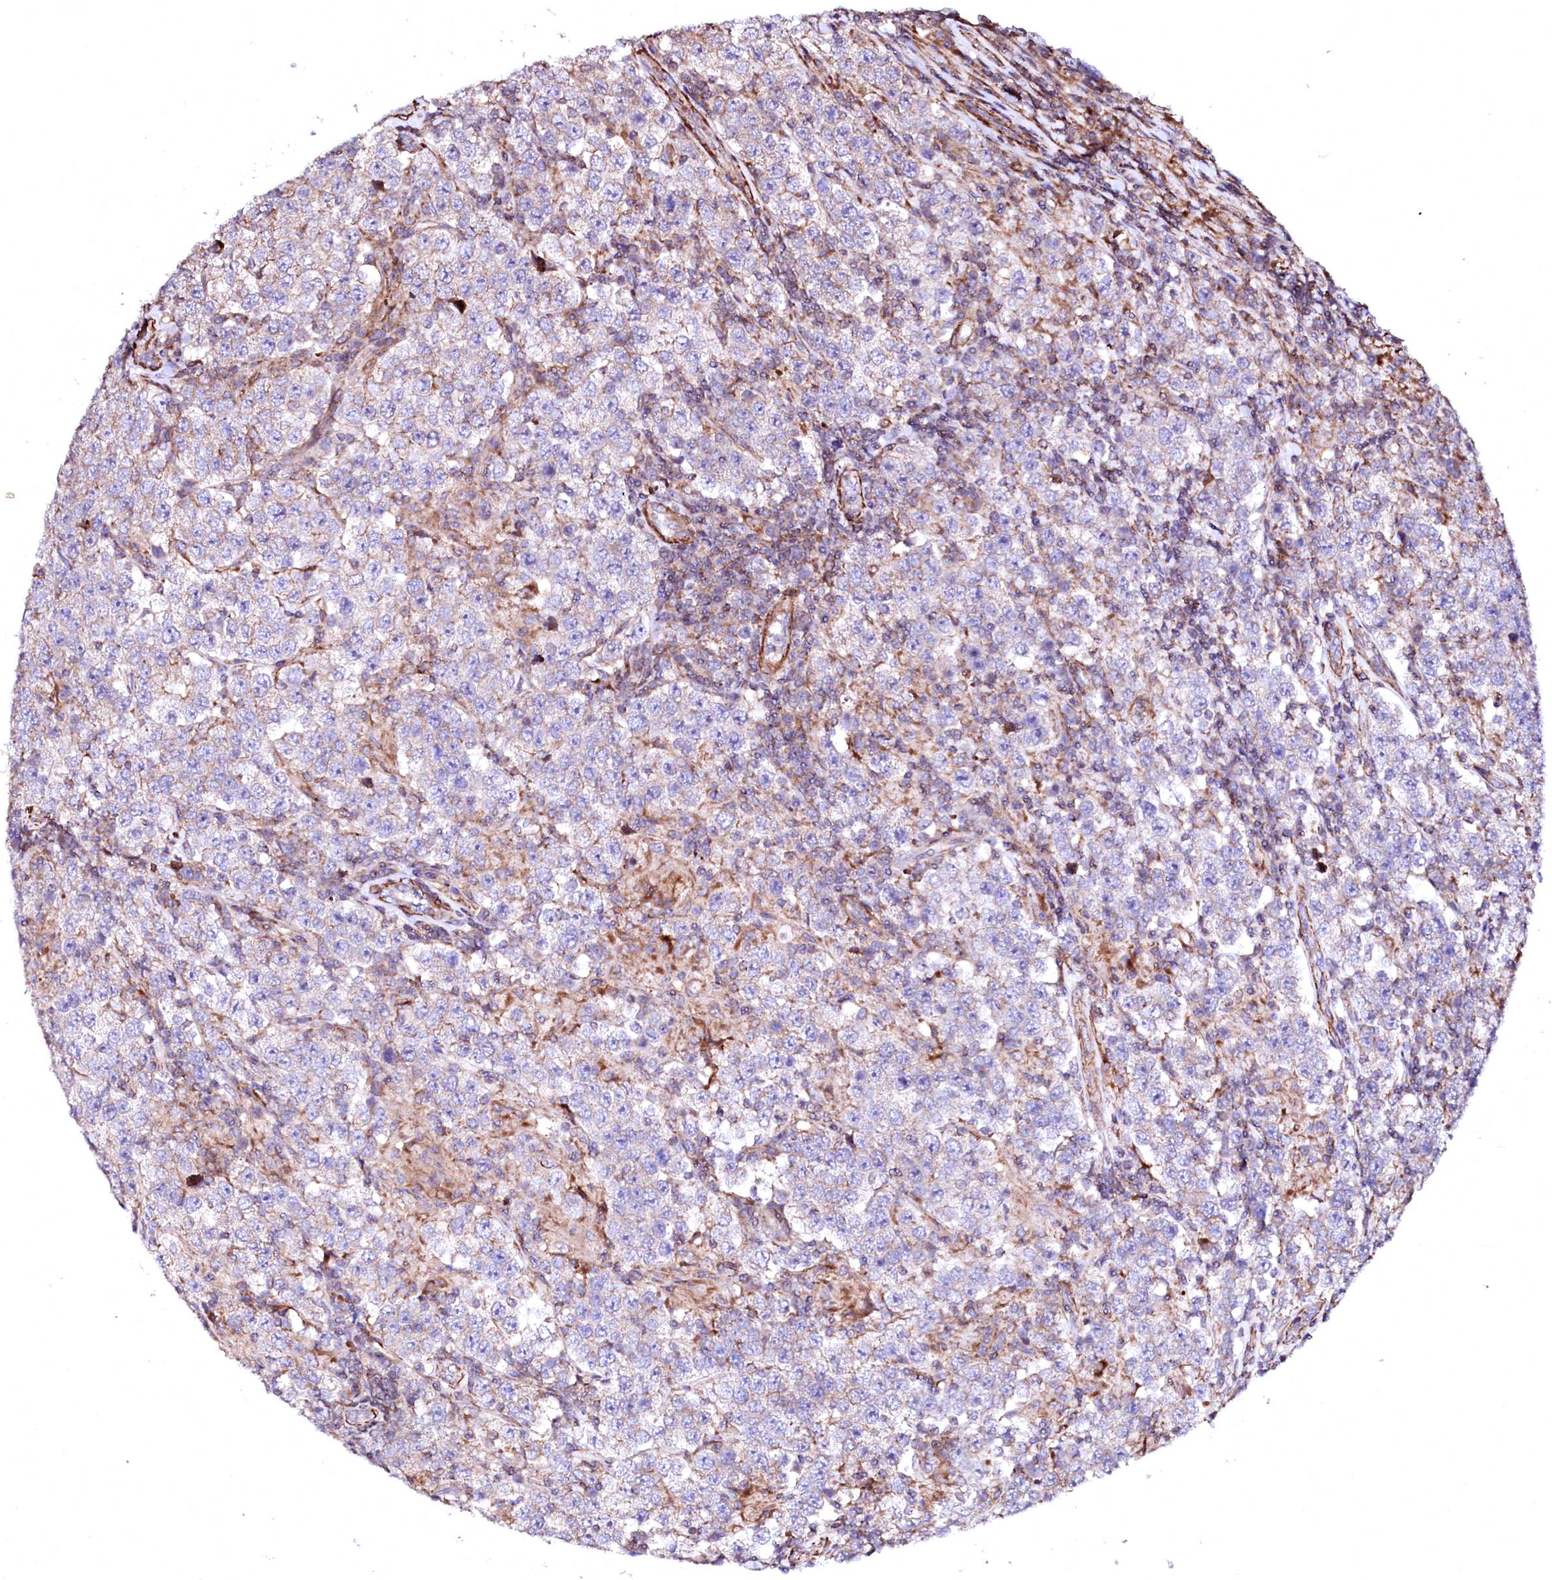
{"staining": {"intensity": "weak", "quantity": "<25%", "location": "cytoplasmic/membranous"}, "tissue": "testis cancer", "cell_type": "Tumor cells", "image_type": "cancer", "snomed": [{"axis": "morphology", "description": "Normal tissue, NOS"}, {"axis": "morphology", "description": "Urothelial carcinoma, High grade"}, {"axis": "morphology", "description": "Seminoma, NOS"}, {"axis": "morphology", "description": "Carcinoma, Embryonal, NOS"}, {"axis": "topography", "description": "Urinary bladder"}, {"axis": "topography", "description": "Testis"}], "caption": "Immunohistochemistry (IHC) histopathology image of neoplastic tissue: human high-grade urothelial carcinoma (testis) stained with DAB (3,3'-diaminobenzidine) demonstrates no significant protein positivity in tumor cells.", "gene": "GPR176", "patient": {"sex": "male", "age": 41}}